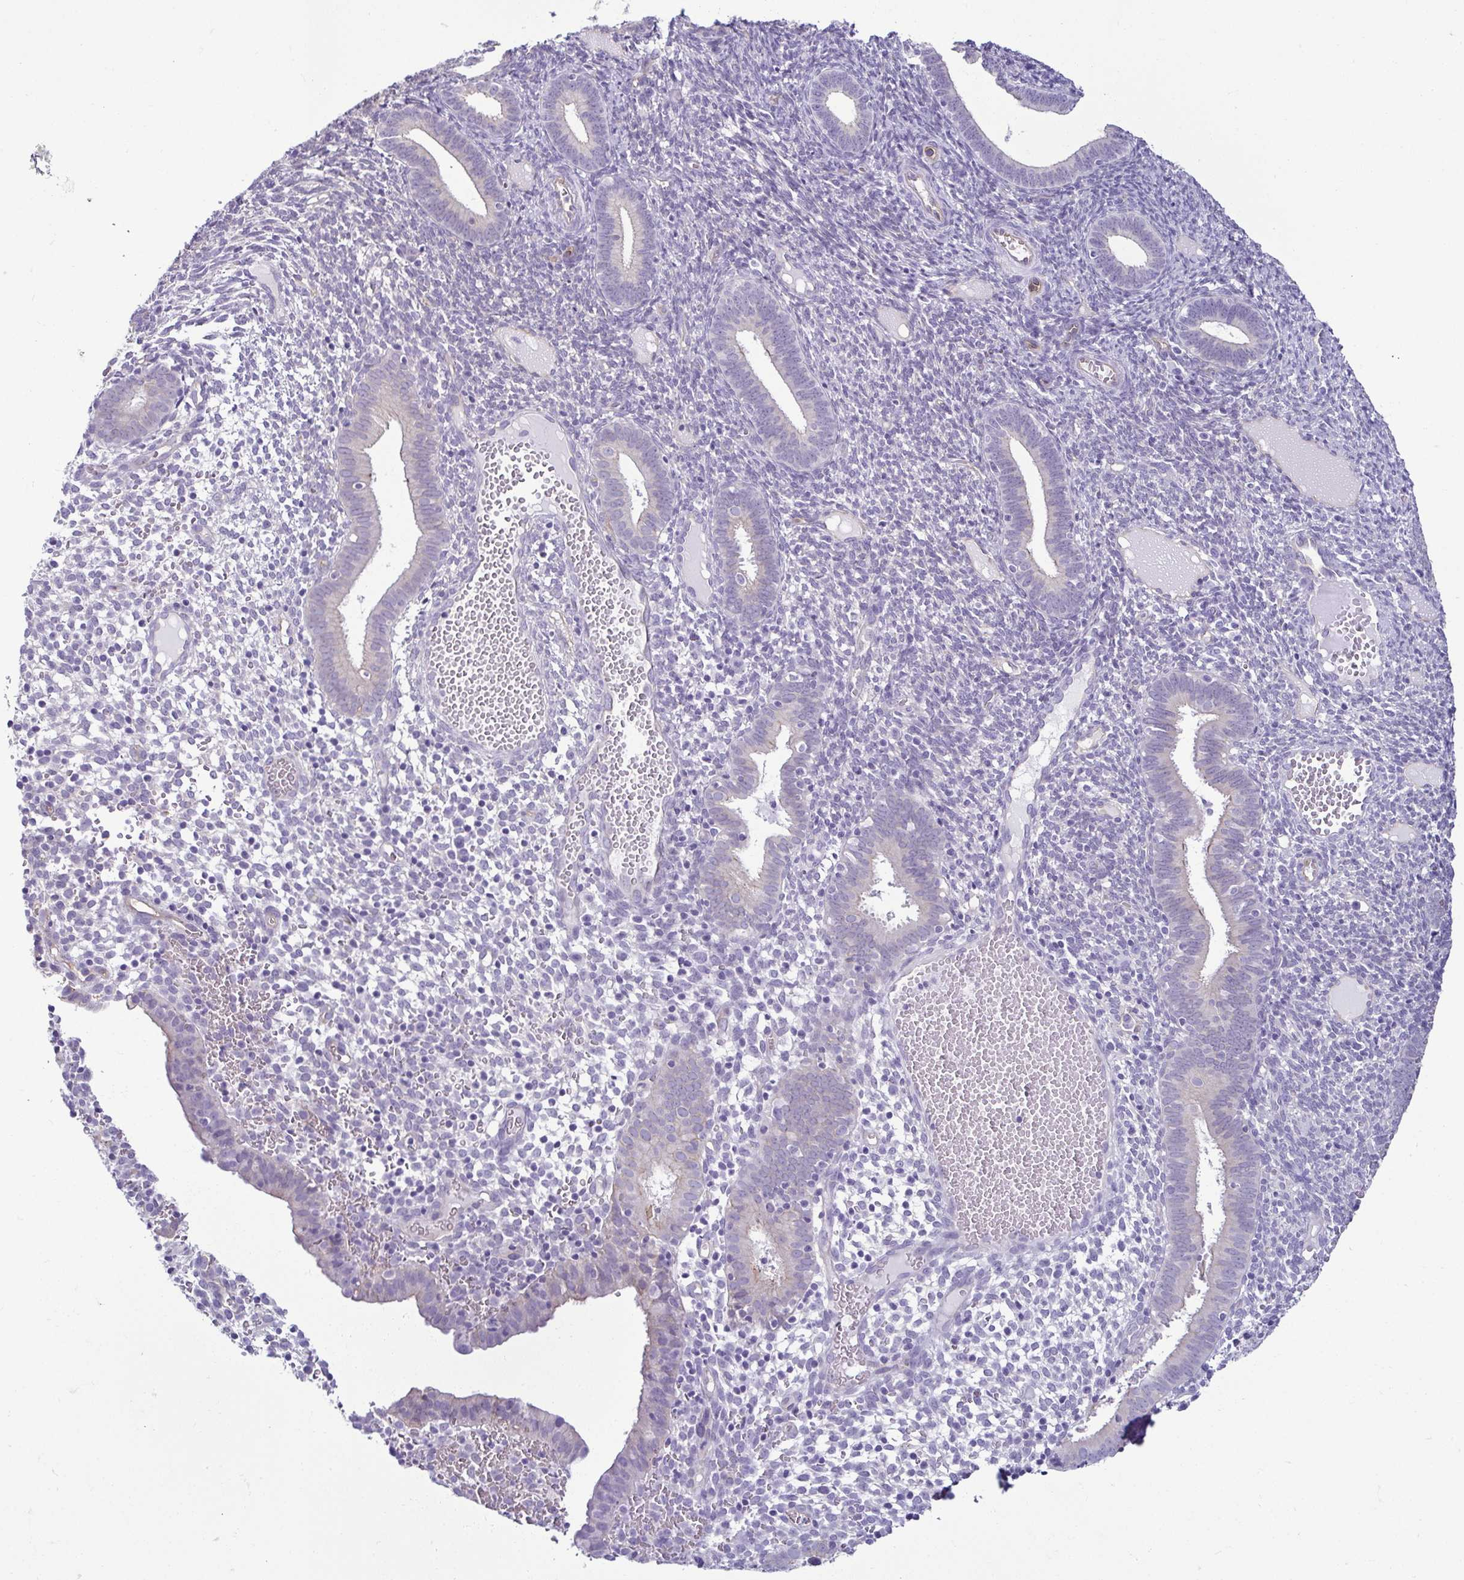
{"staining": {"intensity": "negative", "quantity": "none", "location": "none"}, "tissue": "endometrium", "cell_type": "Cells in endometrial stroma", "image_type": "normal", "snomed": [{"axis": "morphology", "description": "Normal tissue, NOS"}, {"axis": "topography", "description": "Endometrium"}], "caption": "Immunohistochemical staining of normal human endometrium displays no significant expression in cells in endometrial stroma. (Immunohistochemistry (ihc), brightfield microscopy, high magnification).", "gene": "CASP14", "patient": {"sex": "female", "age": 41}}